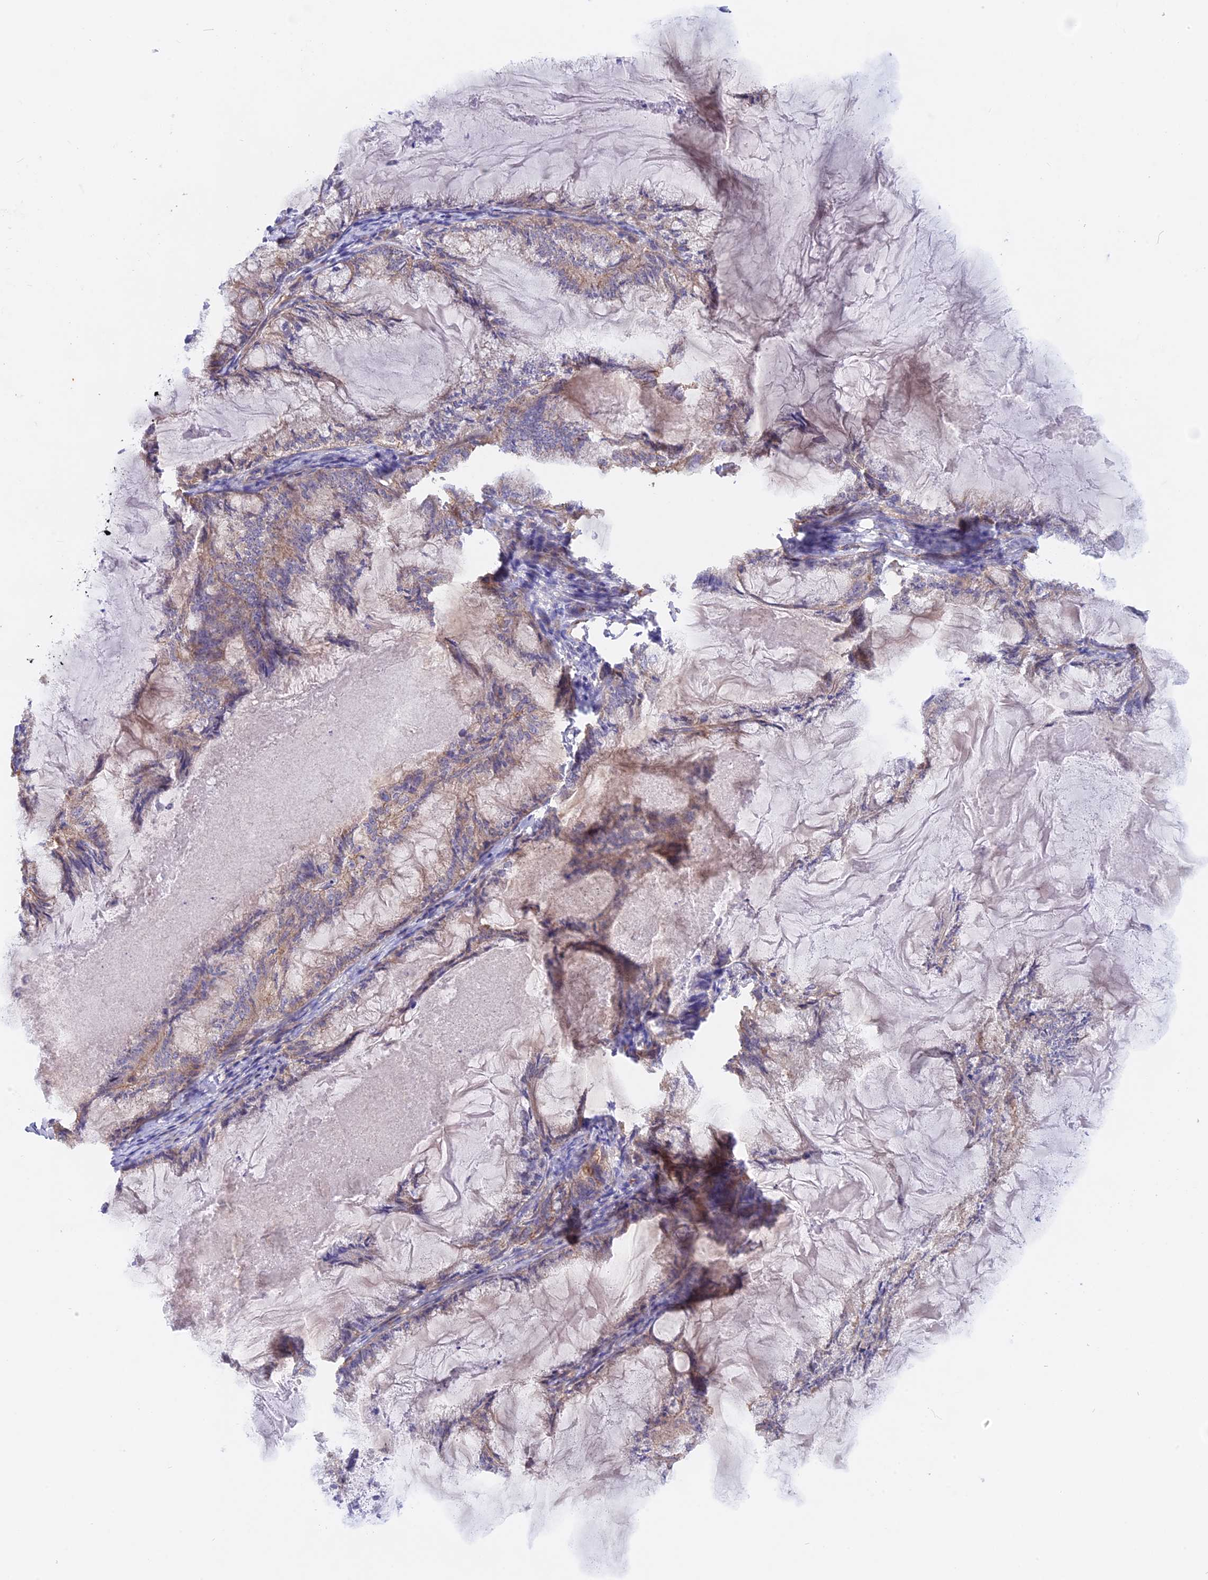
{"staining": {"intensity": "weak", "quantity": "25%-75%", "location": "cytoplasmic/membranous"}, "tissue": "endometrial cancer", "cell_type": "Tumor cells", "image_type": "cancer", "snomed": [{"axis": "morphology", "description": "Adenocarcinoma, NOS"}, {"axis": "topography", "description": "Endometrium"}], "caption": "Weak cytoplasmic/membranous expression for a protein is present in approximately 25%-75% of tumor cells of adenocarcinoma (endometrial) using immunohistochemistry (IHC).", "gene": "HYCC1", "patient": {"sex": "female", "age": 86}}